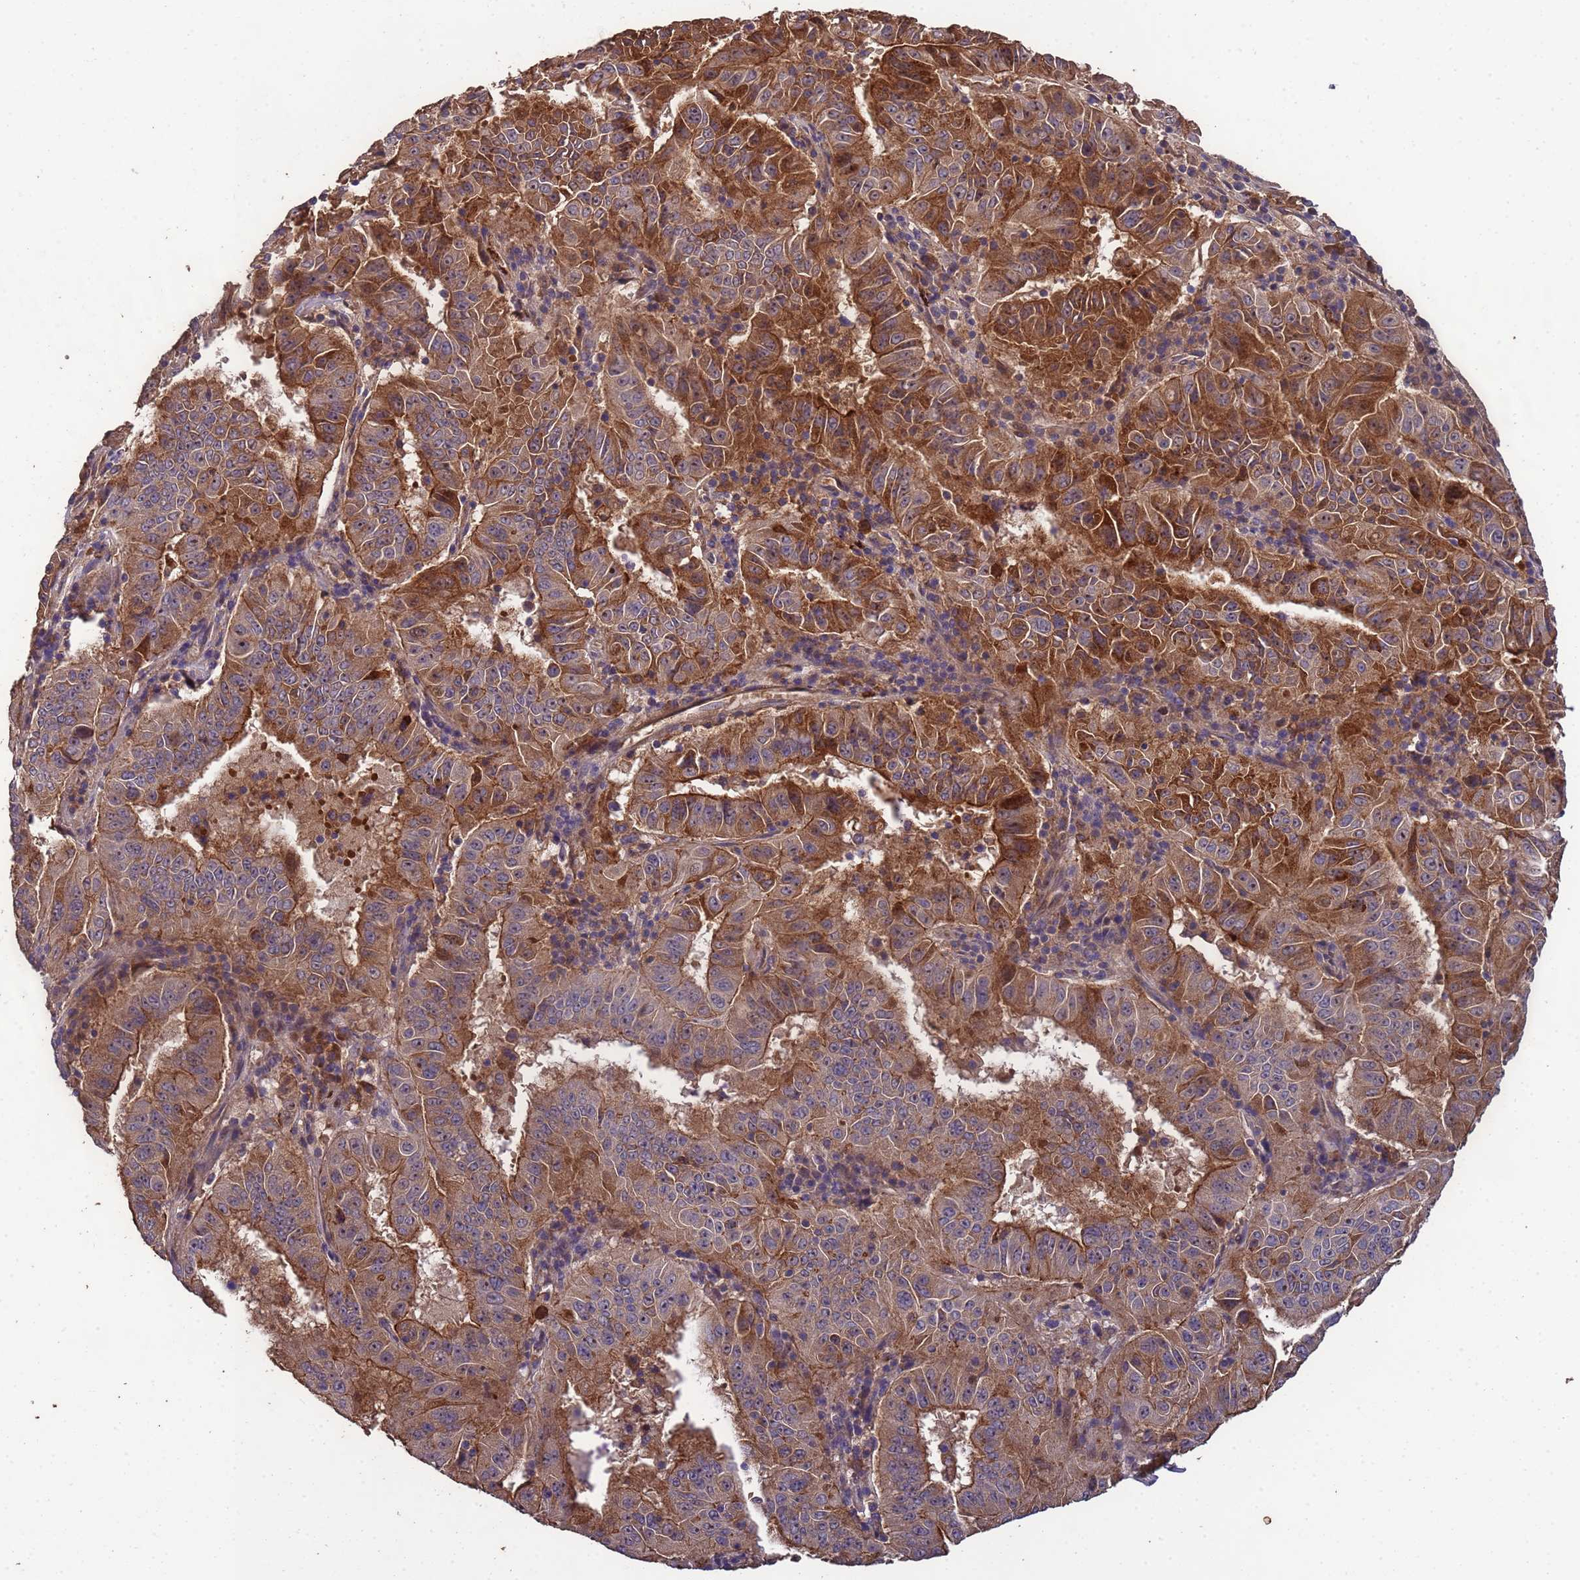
{"staining": {"intensity": "moderate", "quantity": "25%-75%", "location": "cytoplasmic/membranous"}, "tissue": "pancreatic cancer", "cell_type": "Tumor cells", "image_type": "cancer", "snomed": [{"axis": "morphology", "description": "Adenocarcinoma, NOS"}, {"axis": "topography", "description": "Pancreas"}], "caption": "The immunohistochemical stain labels moderate cytoplasmic/membranous staining in tumor cells of adenocarcinoma (pancreatic) tissue. The staining is performed using DAB (3,3'-diaminobenzidine) brown chromogen to label protein expression. The nuclei are counter-stained blue using hematoxylin.", "gene": "CCDC184", "patient": {"sex": "male", "age": 63}}